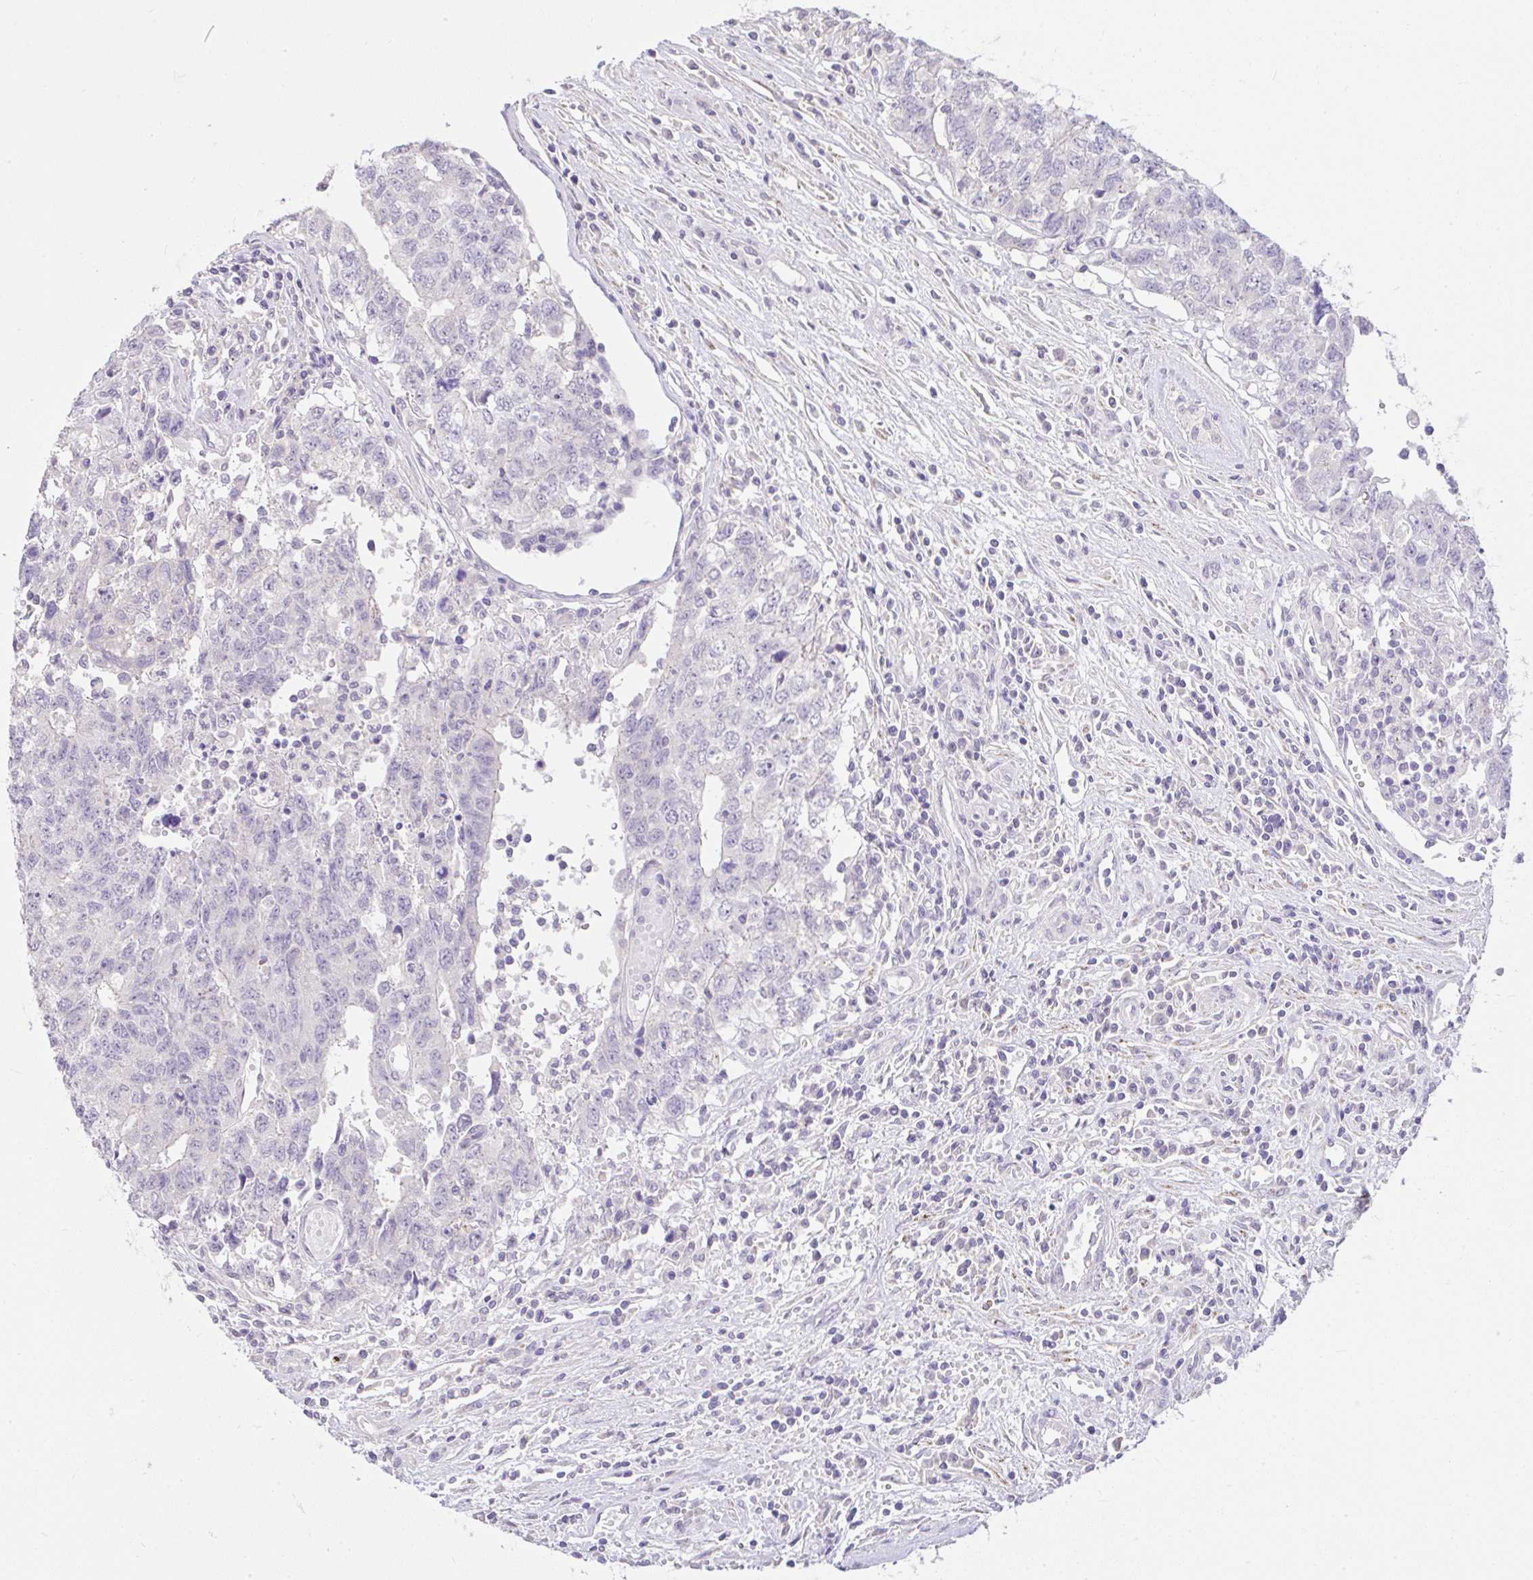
{"staining": {"intensity": "negative", "quantity": "none", "location": "none"}, "tissue": "testis cancer", "cell_type": "Tumor cells", "image_type": "cancer", "snomed": [{"axis": "morphology", "description": "Carcinoma, Embryonal, NOS"}, {"axis": "topography", "description": "Testis"}], "caption": "This is an immunohistochemistry (IHC) photomicrograph of testis cancer. There is no positivity in tumor cells.", "gene": "CTU1", "patient": {"sex": "male", "age": 34}}